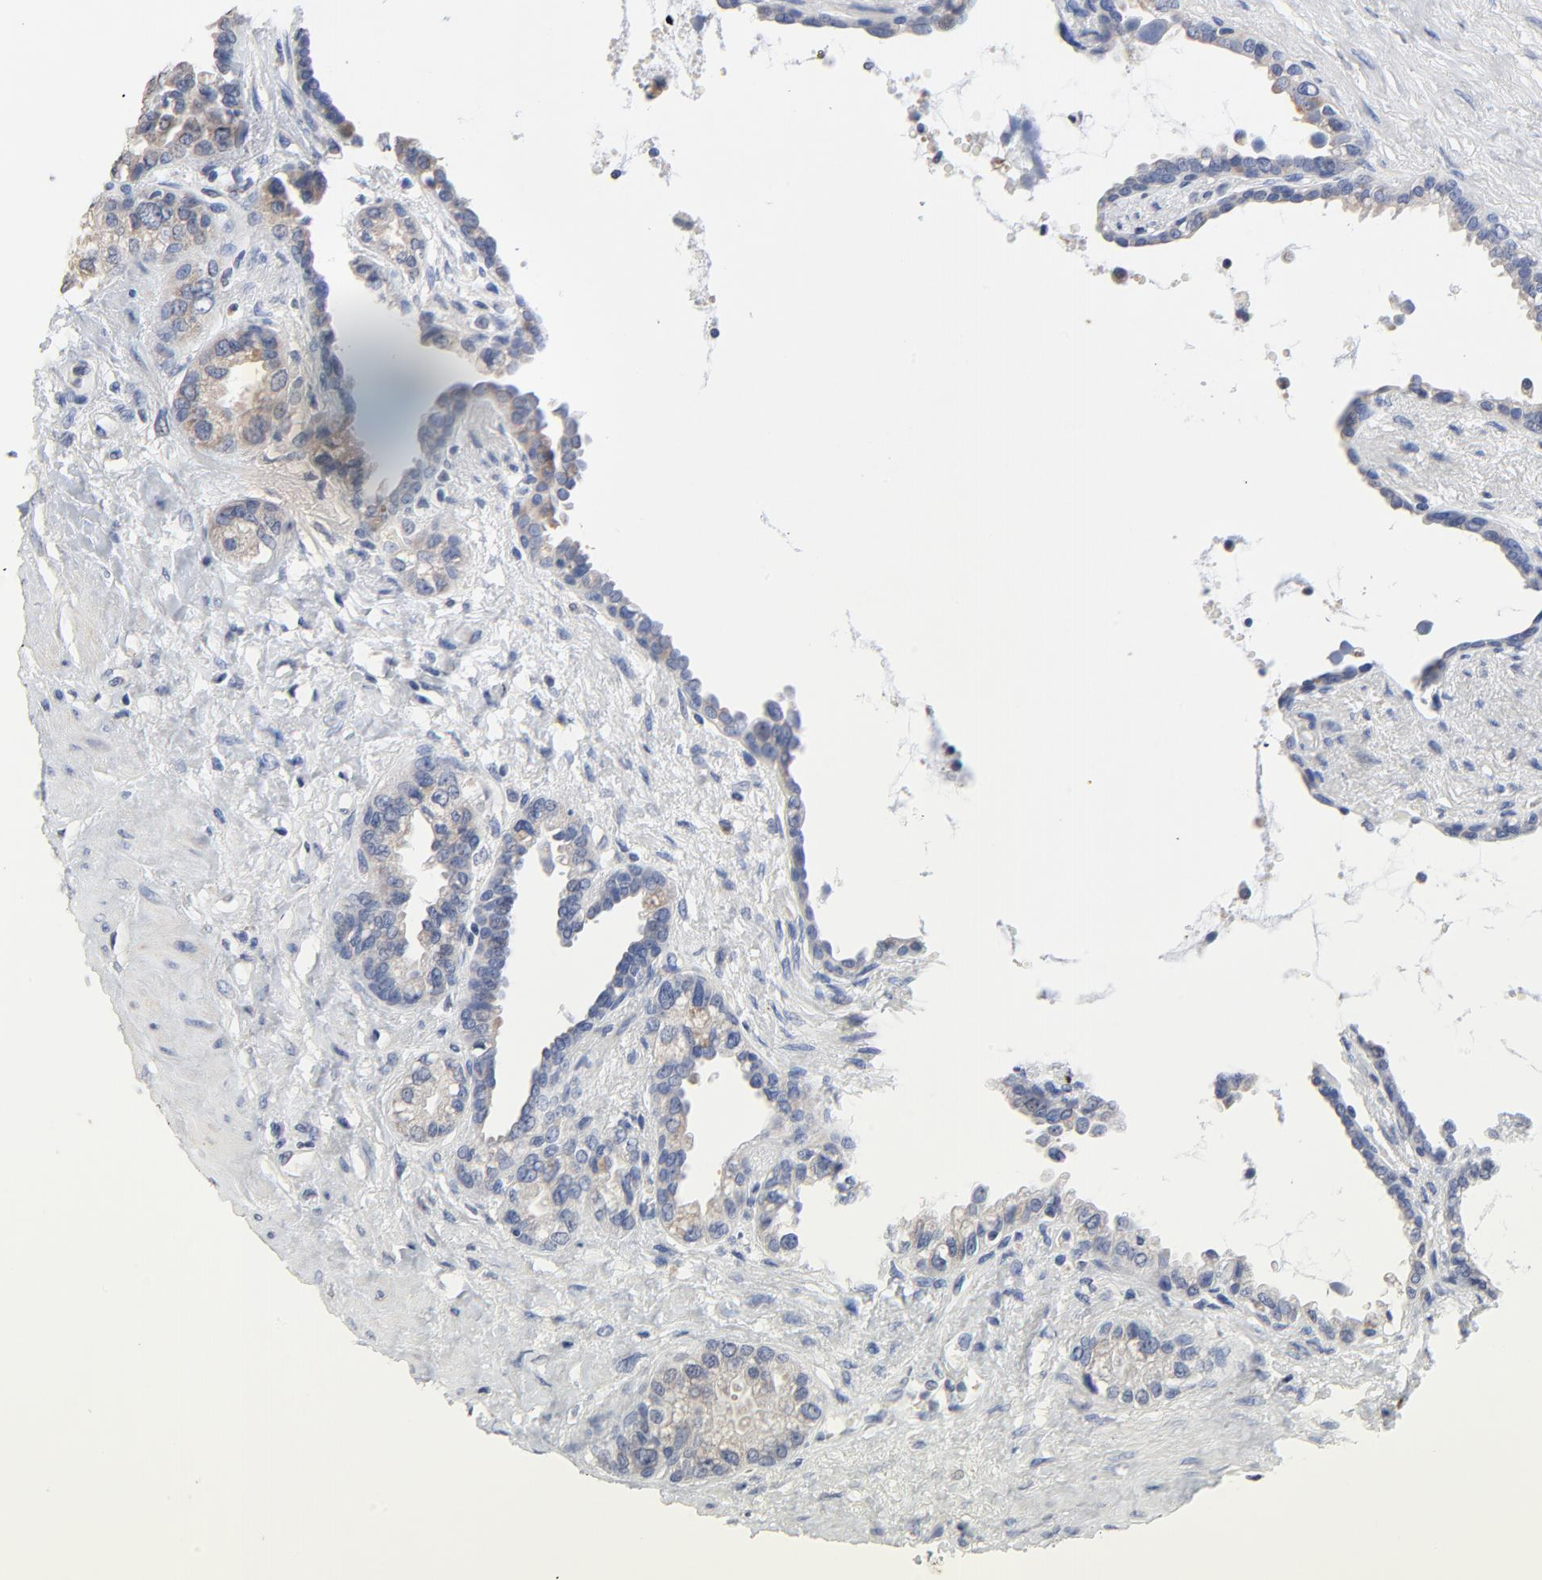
{"staining": {"intensity": "negative", "quantity": "none", "location": "none"}, "tissue": "seminal vesicle", "cell_type": "Glandular cells", "image_type": "normal", "snomed": [{"axis": "morphology", "description": "Normal tissue, NOS"}, {"axis": "topography", "description": "Seminal veicle"}], "caption": "An IHC image of unremarkable seminal vesicle is shown. There is no staining in glandular cells of seminal vesicle. (Immunohistochemistry (ihc), brightfield microscopy, high magnification).", "gene": "FBXL5", "patient": {"sex": "male", "age": 61}}